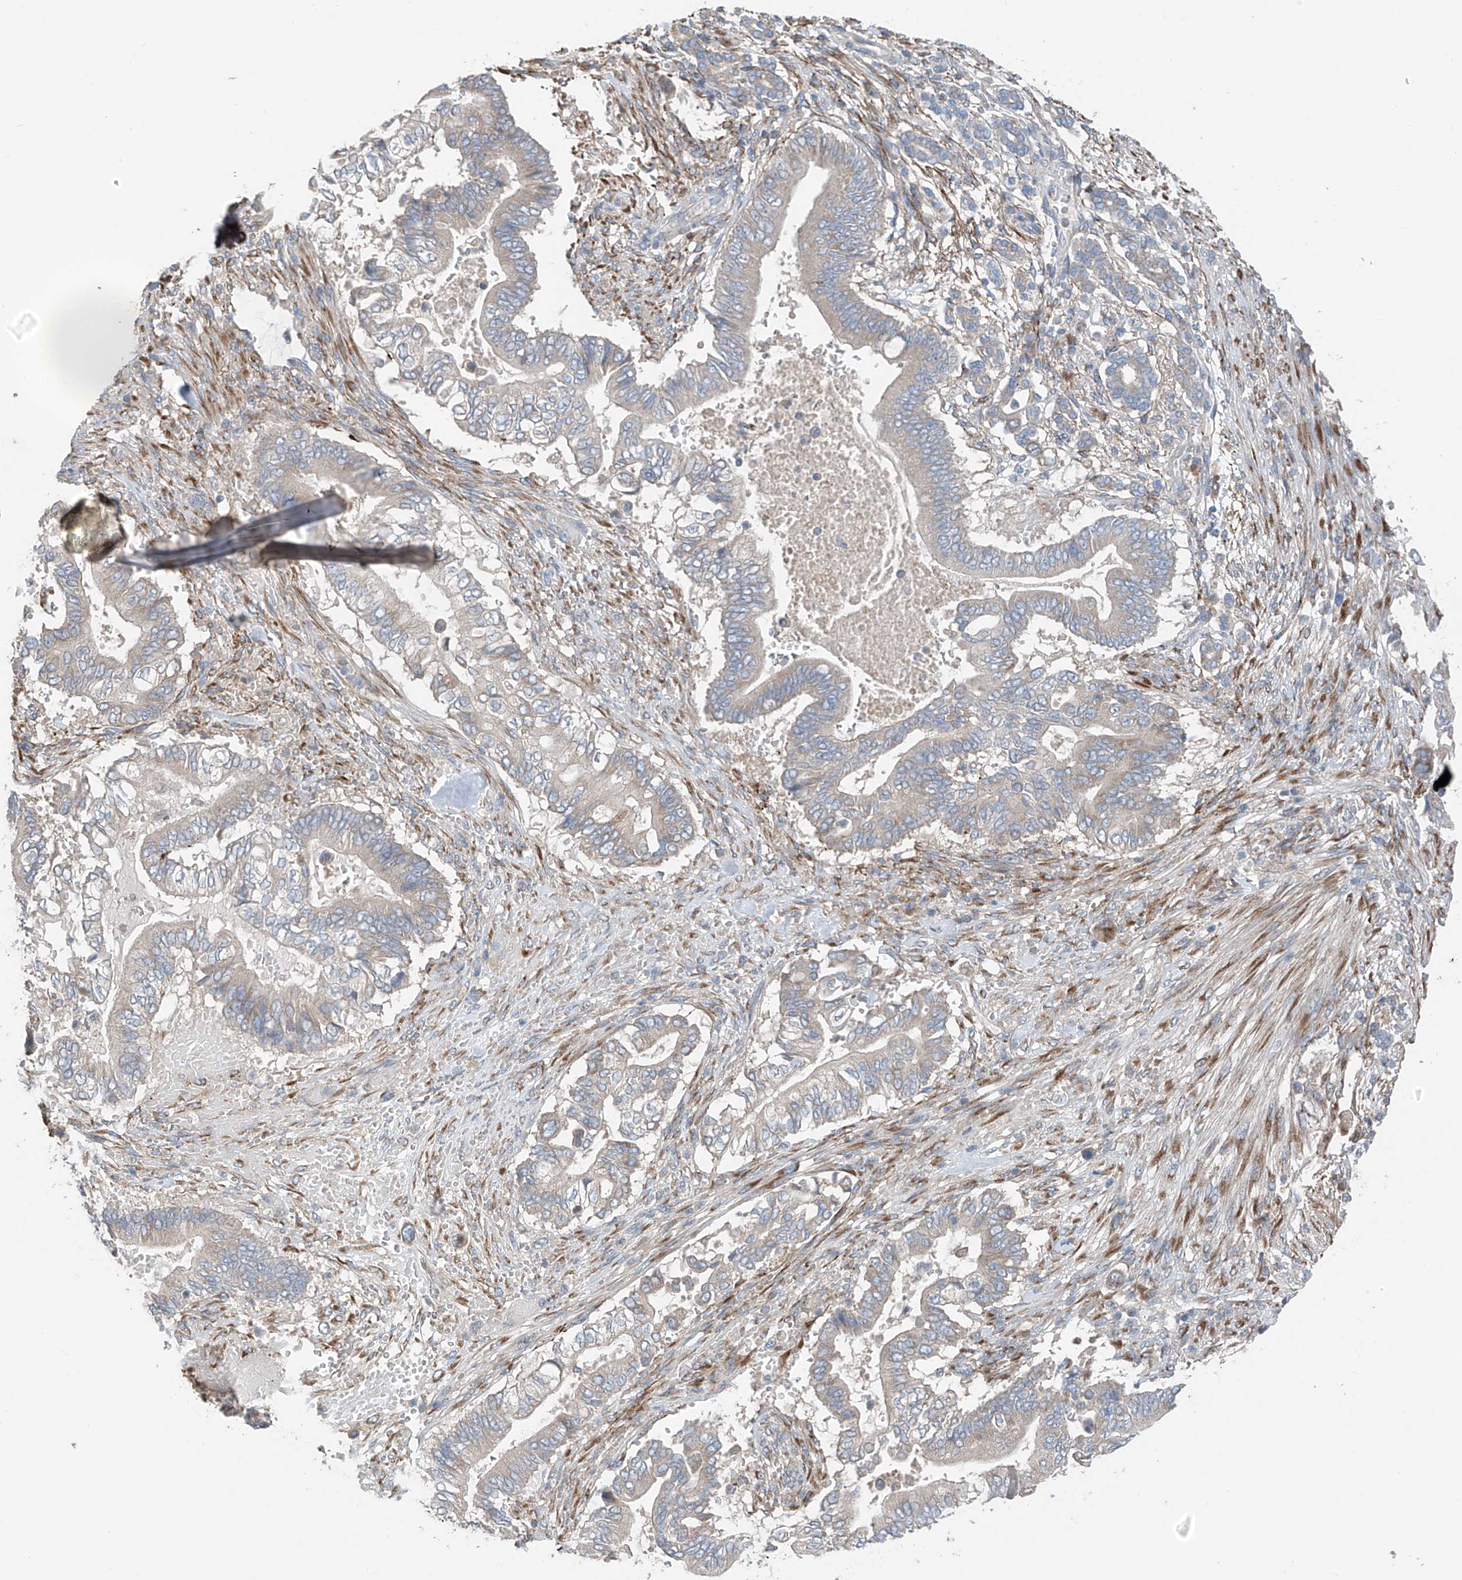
{"staining": {"intensity": "negative", "quantity": "none", "location": "none"}, "tissue": "pancreatic cancer", "cell_type": "Tumor cells", "image_type": "cancer", "snomed": [{"axis": "morphology", "description": "Adenocarcinoma, NOS"}, {"axis": "topography", "description": "Pancreas"}], "caption": "This is an immunohistochemistry histopathology image of pancreatic adenocarcinoma. There is no expression in tumor cells.", "gene": "GALNTL6", "patient": {"sex": "male", "age": 68}}